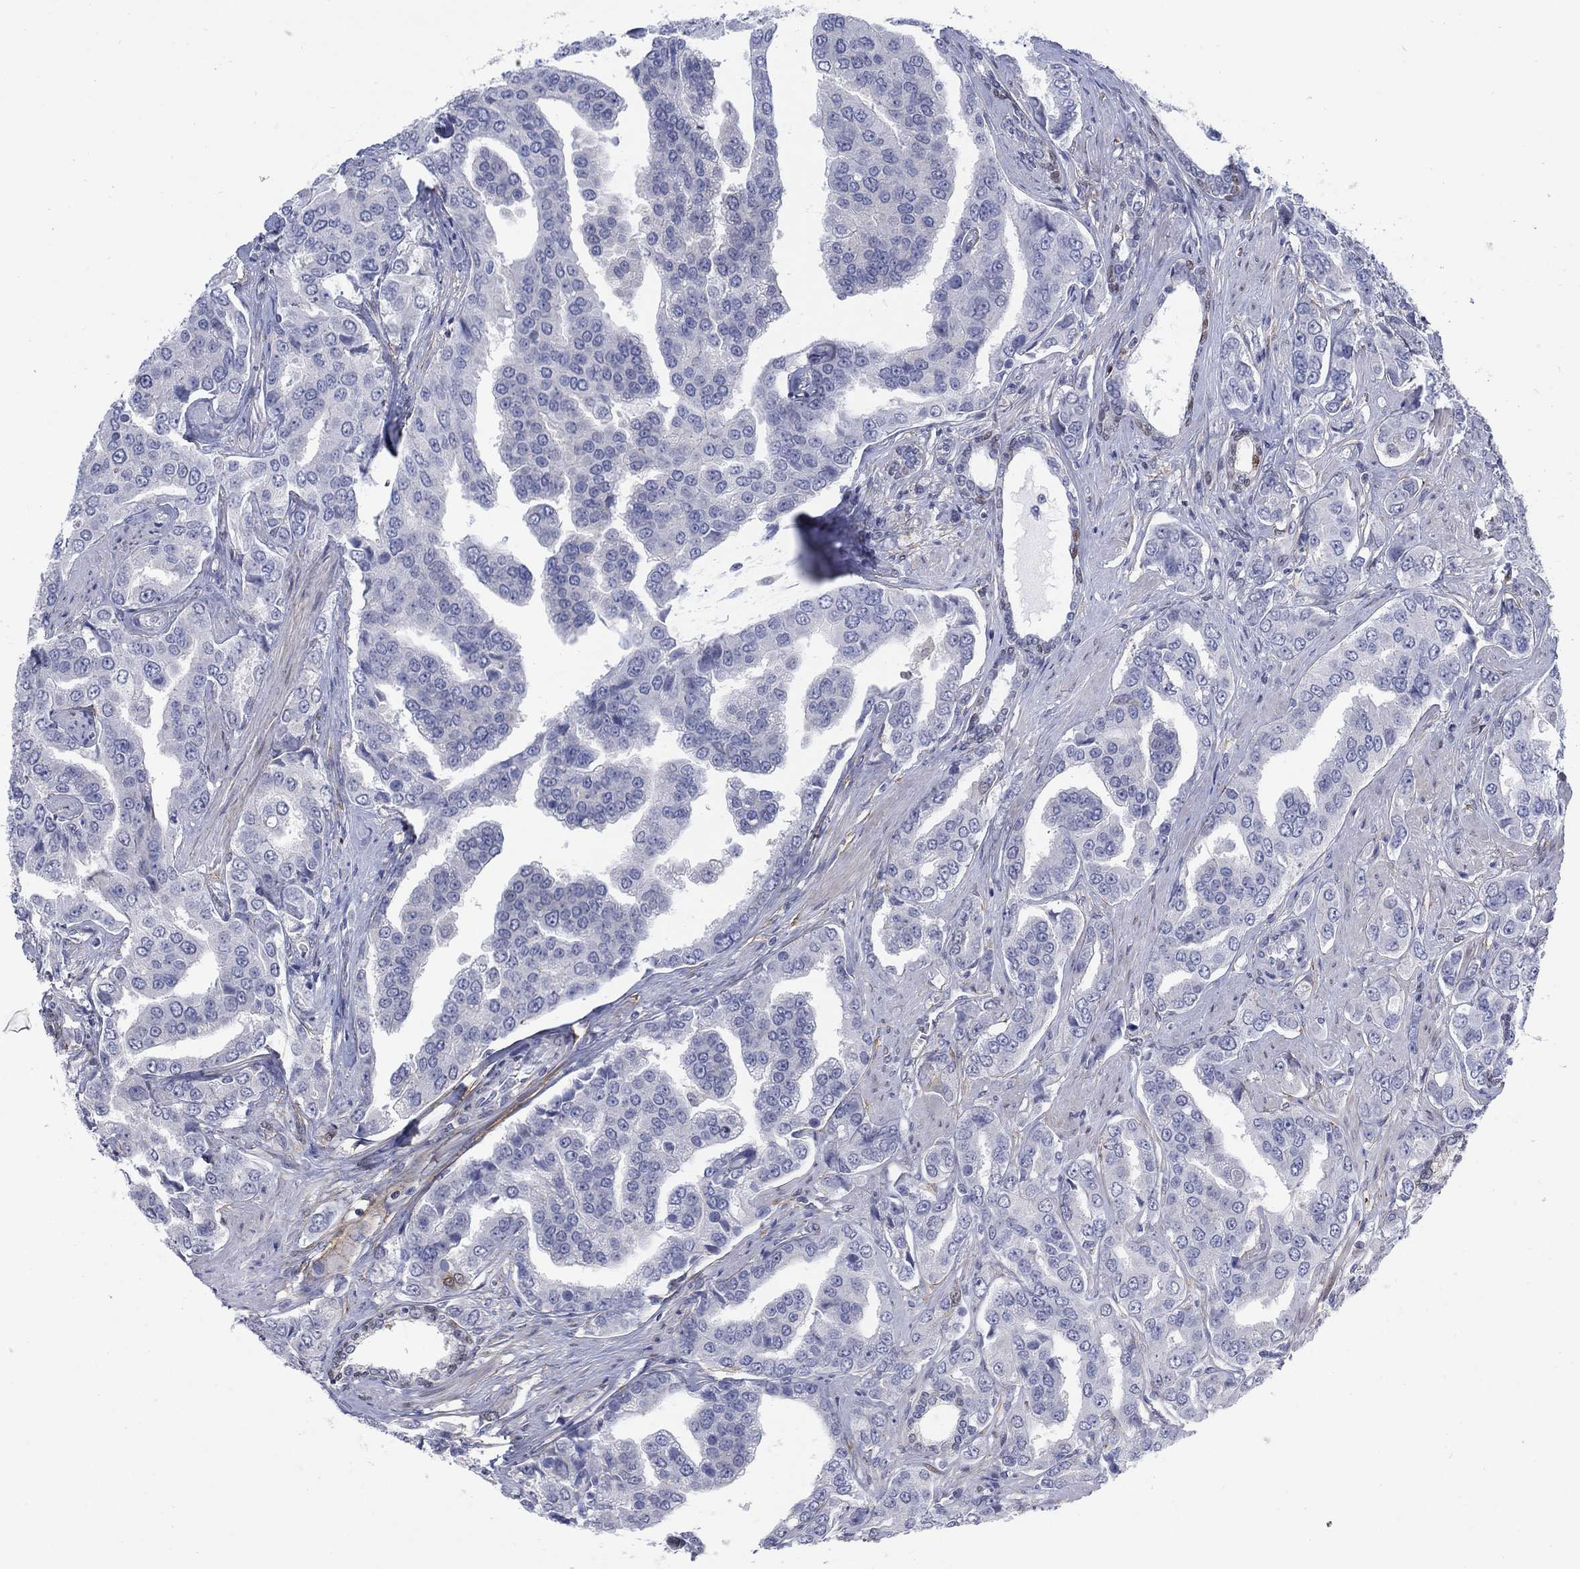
{"staining": {"intensity": "negative", "quantity": "none", "location": "none"}, "tissue": "prostate cancer", "cell_type": "Tumor cells", "image_type": "cancer", "snomed": [{"axis": "morphology", "description": "Adenocarcinoma, NOS"}, {"axis": "topography", "description": "Prostate and seminal vesicle, NOS"}, {"axis": "topography", "description": "Prostate"}], "caption": "Immunohistochemistry image of neoplastic tissue: prostate cancer (adenocarcinoma) stained with DAB (3,3'-diaminobenzidine) demonstrates no significant protein expression in tumor cells. Brightfield microscopy of immunohistochemistry (IHC) stained with DAB (3,3'-diaminobenzidine) (brown) and hematoxylin (blue), captured at high magnification.", "gene": "MYO3A", "patient": {"sex": "male", "age": 69}}